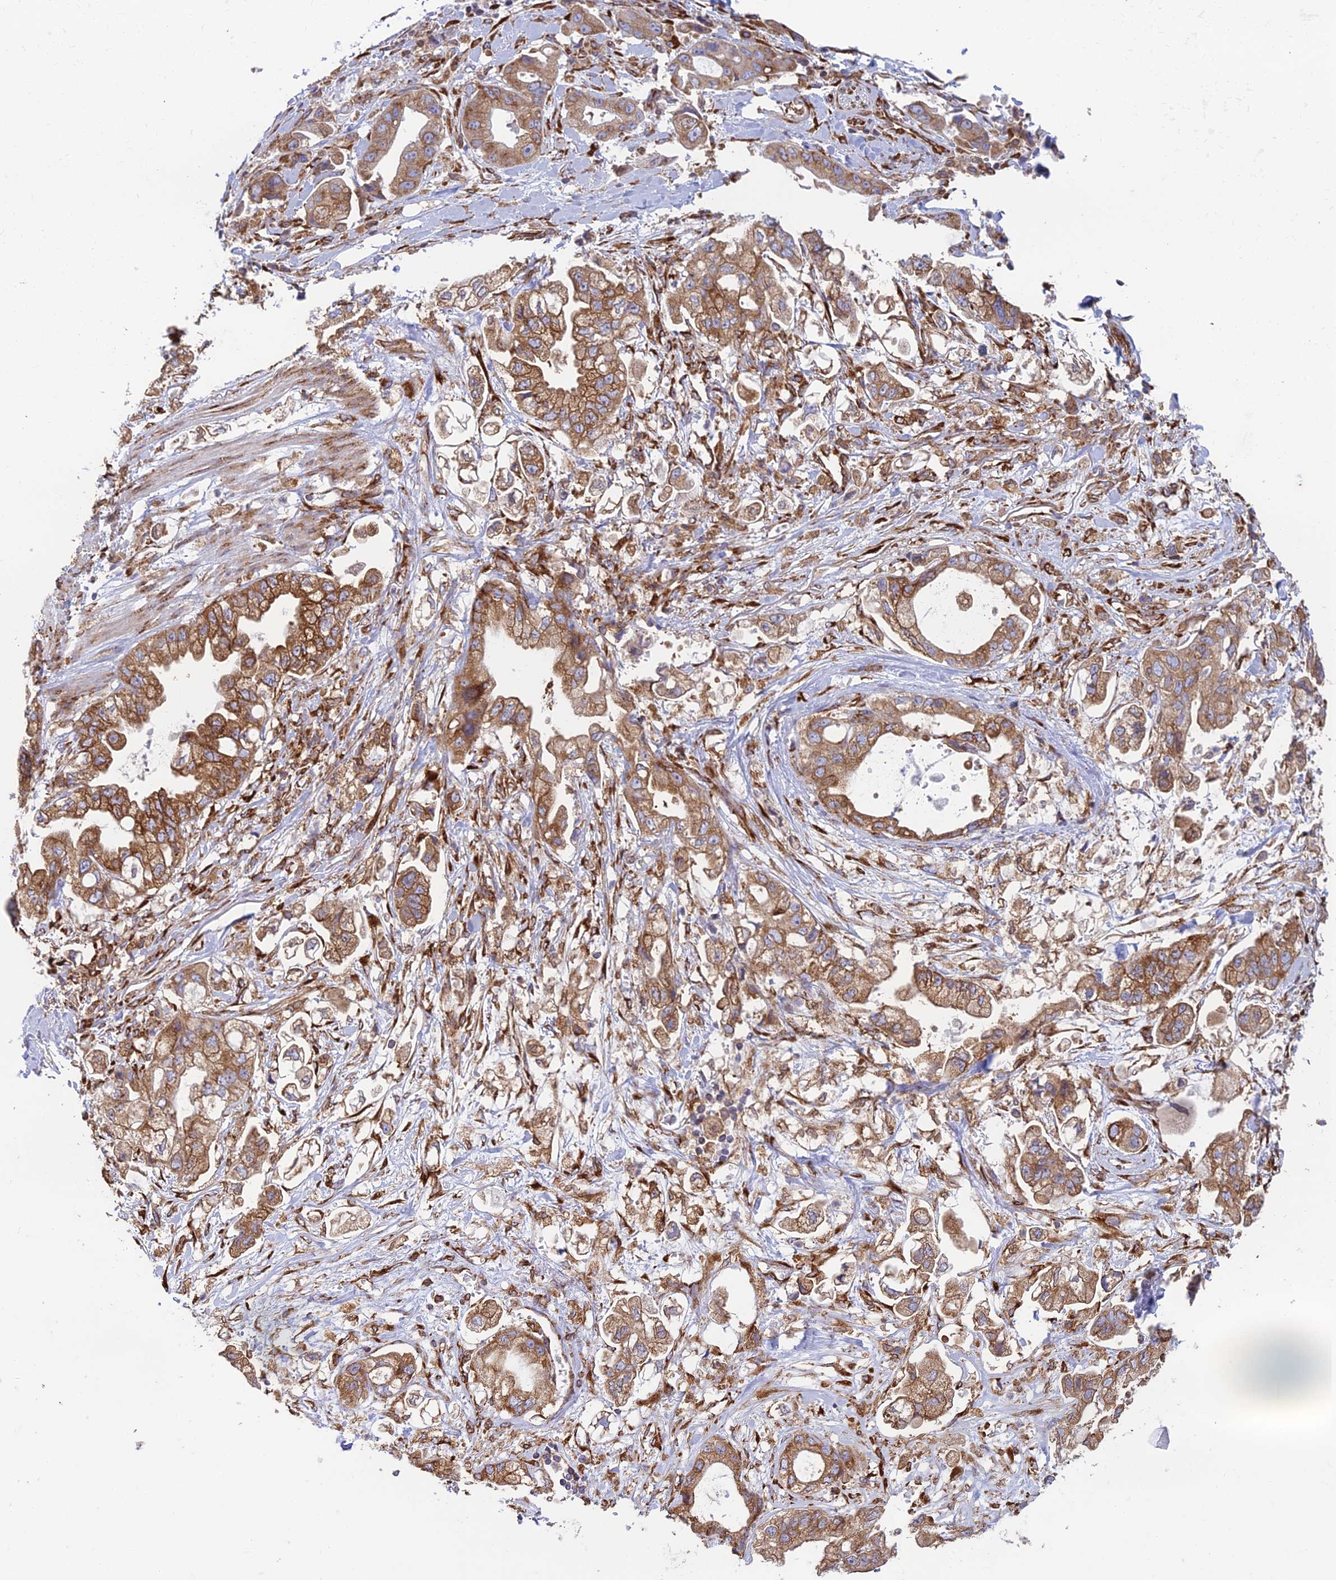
{"staining": {"intensity": "moderate", "quantity": ">75%", "location": "cytoplasmic/membranous"}, "tissue": "stomach cancer", "cell_type": "Tumor cells", "image_type": "cancer", "snomed": [{"axis": "morphology", "description": "Adenocarcinoma, NOS"}, {"axis": "topography", "description": "Stomach"}], "caption": "Human adenocarcinoma (stomach) stained for a protein (brown) exhibits moderate cytoplasmic/membranous positive expression in approximately >75% of tumor cells.", "gene": "CCDC69", "patient": {"sex": "male", "age": 62}}